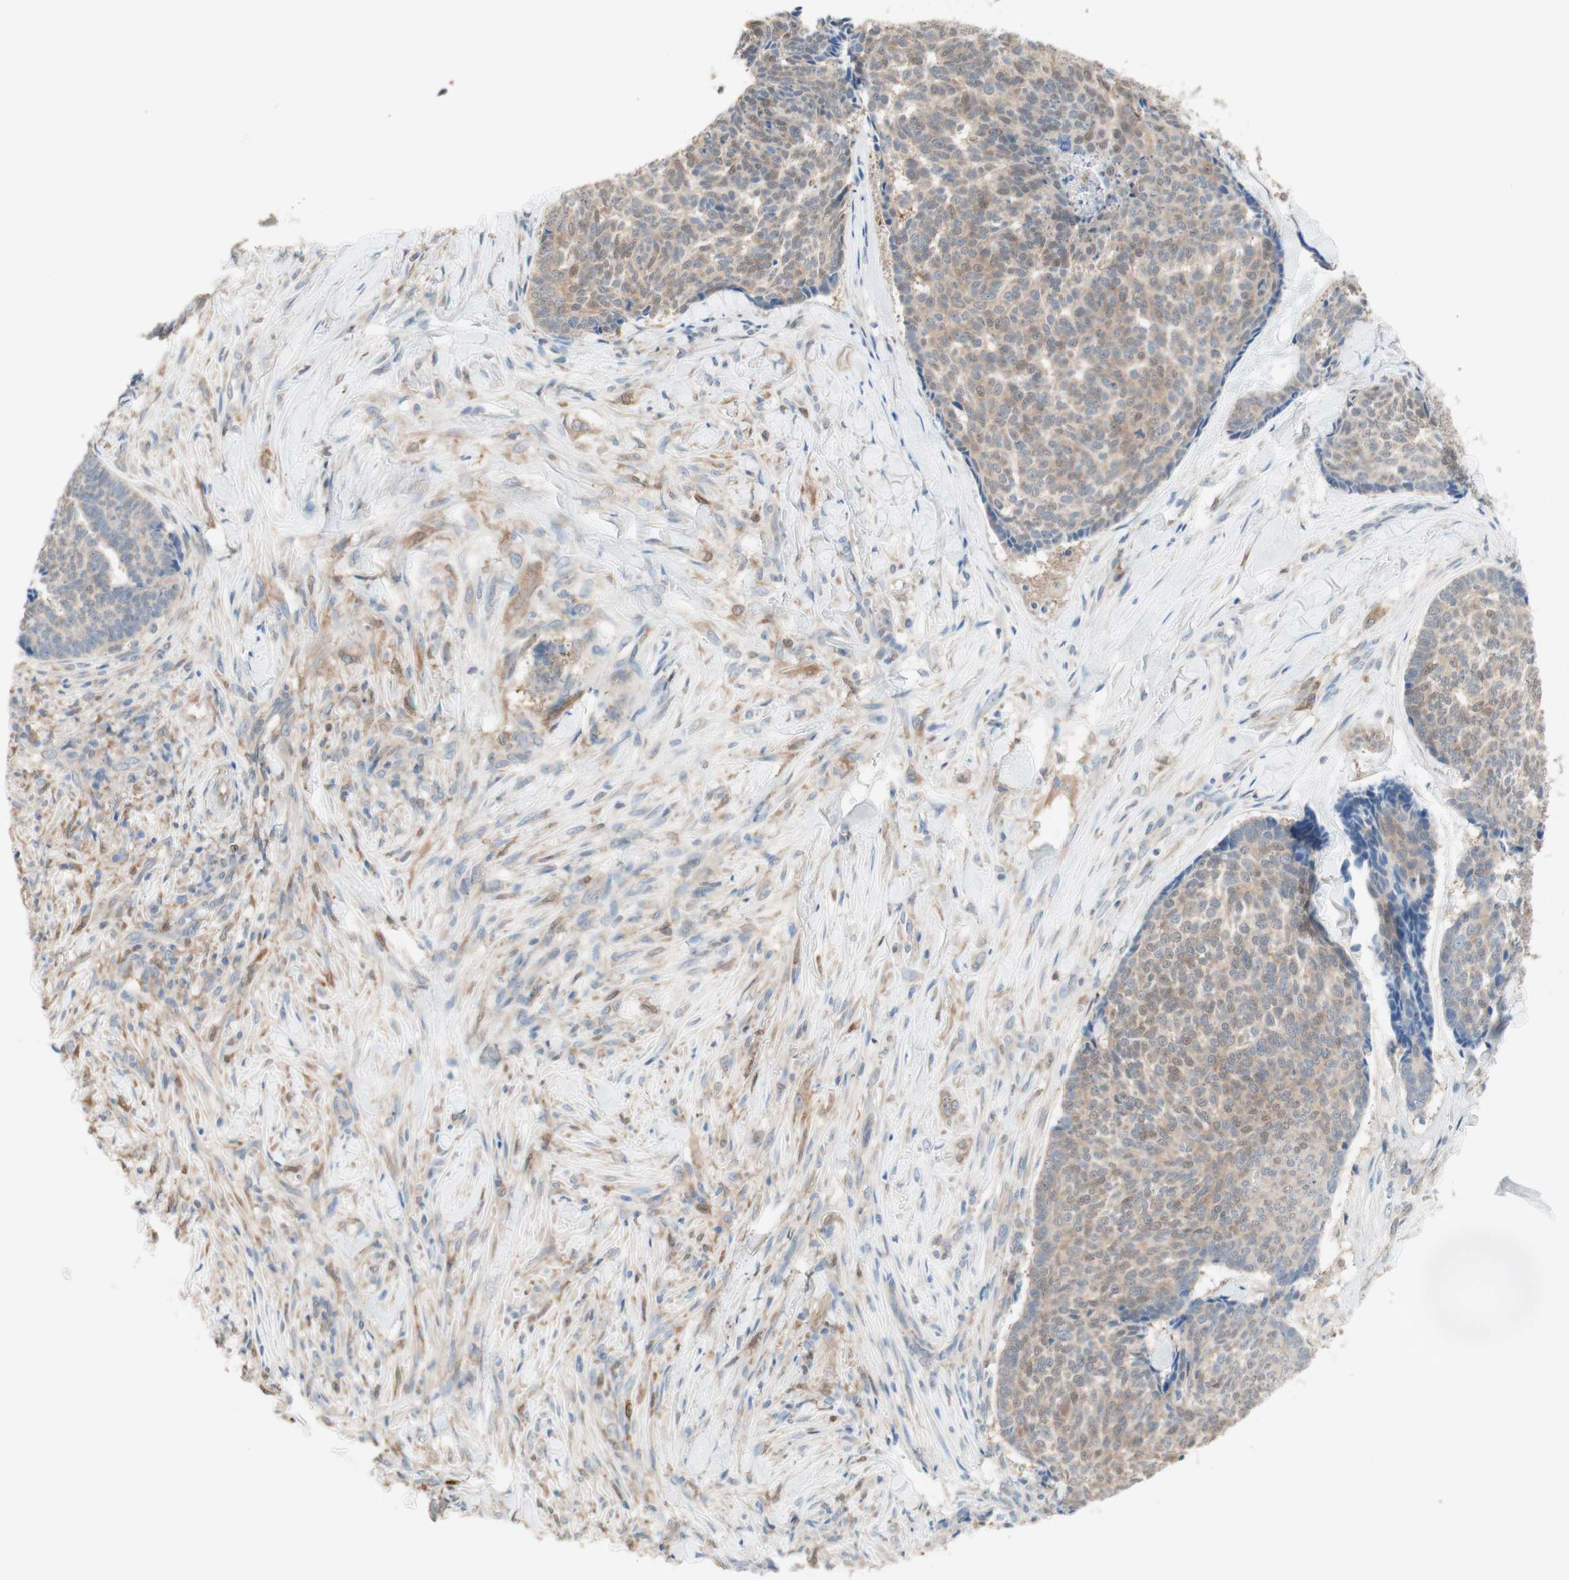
{"staining": {"intensity": "weak", "quantity": ">75%", "location": "cytoplasmic/membranous"}, "tissue": "skin cancer", "cell_type": "Tumor cells", "image_type": "cancer", "snomed": [{"axis": "morphology", "description": "Basal cell carcinoma"}, {"axis": "topography", "description": "Skin"}], "caption": "Weak cytoplasmic/membranous protein staining is present in about >75% of tumor cells in skin basal cell carcinoma.", "gene": "COMT", "patient": {"sex": "male", "age": 84}}